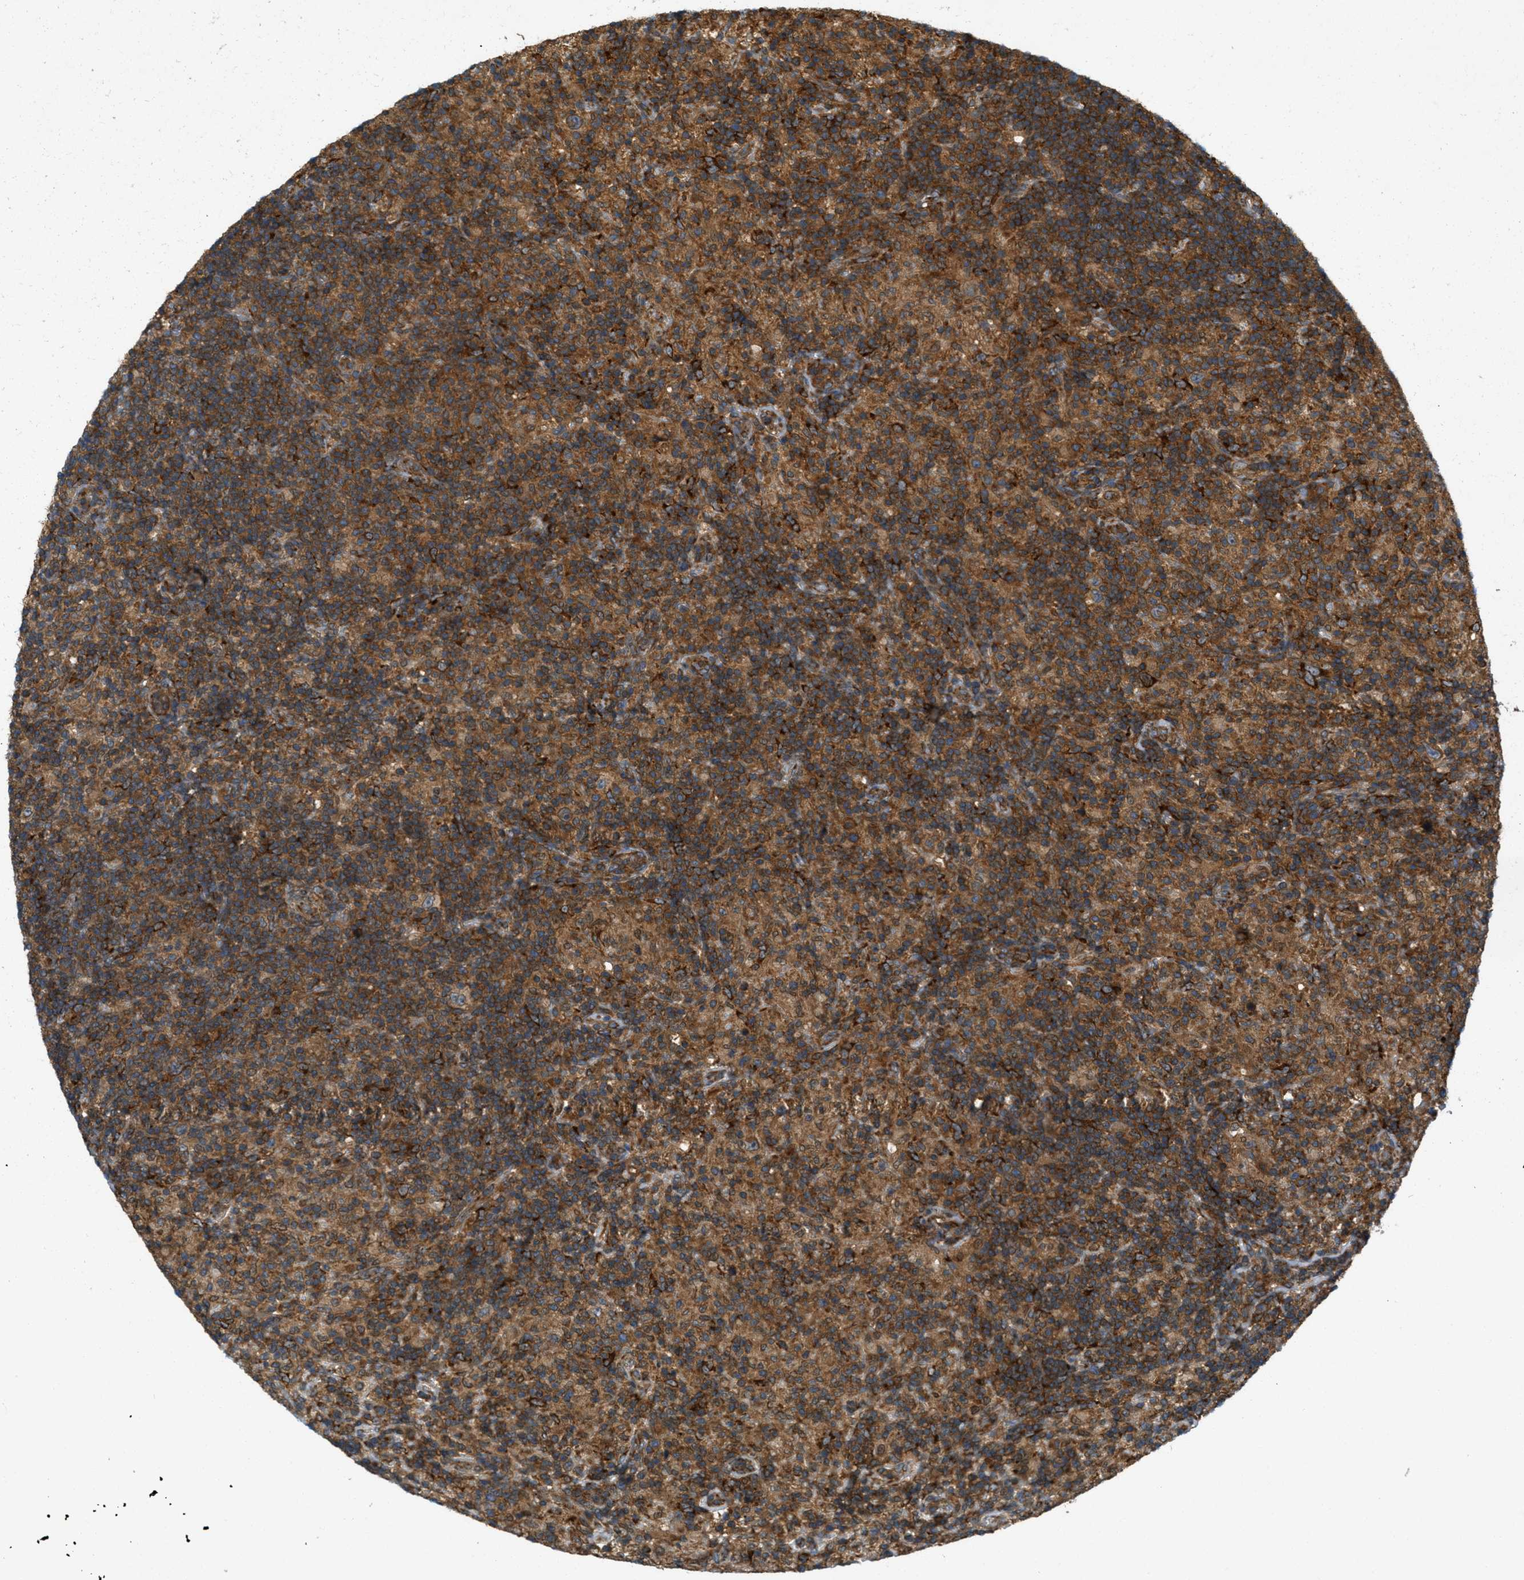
{"staining": {"intensity": "moderate", "quantity": ">75%", "location": "cytoplasmic/membranous"}, "tissue": "lymphoma", "cell_type": "Tumor cells", "image_type": "cancer", "snomed": [{"axis": "morphology", "description": "Hodgkin's disease, NOS"}, {"axis": "topography", "description": "Lymph node"}], "caption": "Human Hodgkin's disease stained with a brown dye displays moderate cytoplasmic/membranous positive positivity in about >75% of tumor cells.", "gene": "PCDH18", "patient": {"sex": "male", "age": 70}}